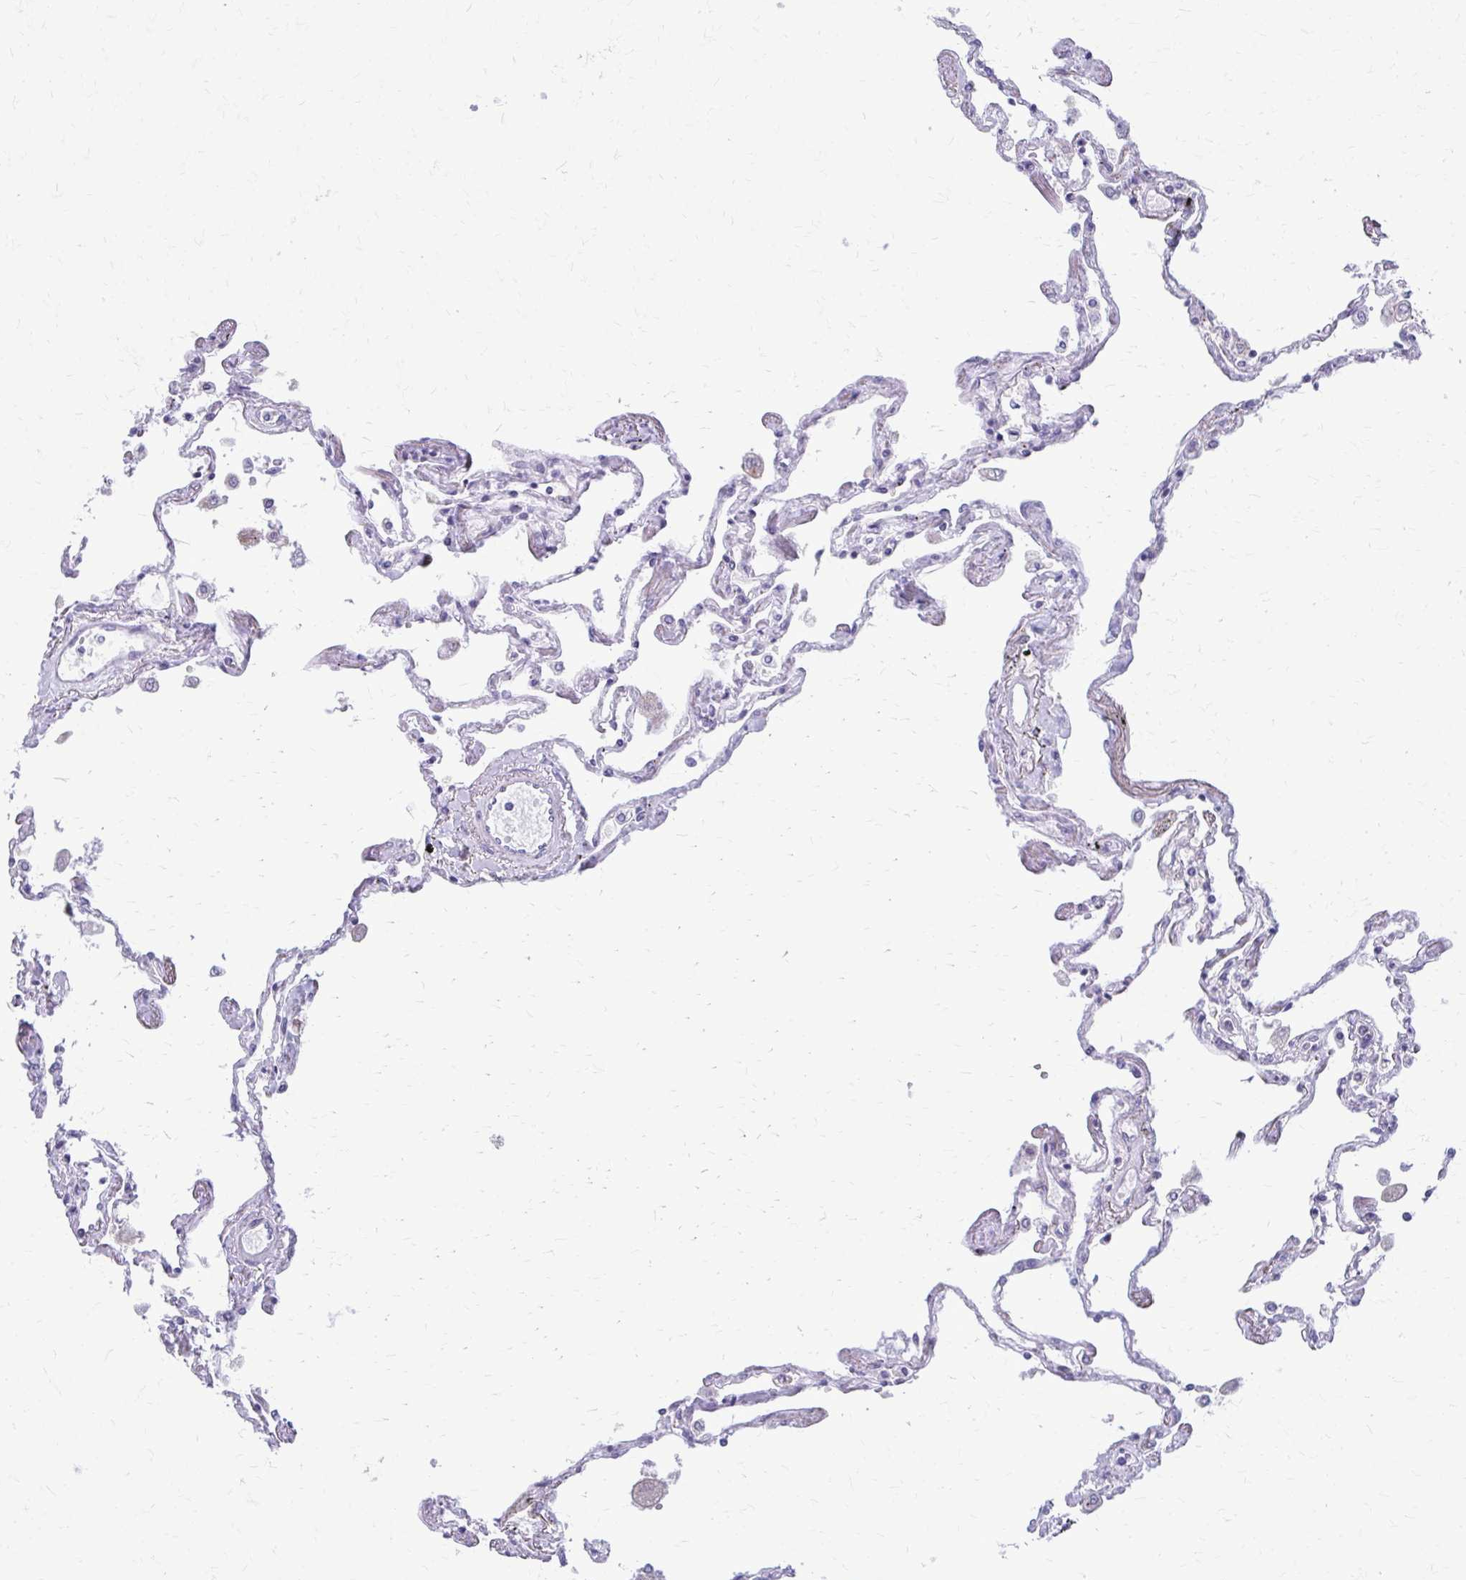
{"staining": {"intensity": "weak", "quantity": "<25%", "location": "nuclear"}, "tissue": "lung", "cell_type": "Alveolar cells", "image_type": "normal", "snomed": [{"axis": "morphology", "description": "Normal tissue, NOS"}, {"axis": "morphology", "description": "Adenocarcinoma, NOS"}, {"axis": "topography", "description": "Cartilage tissue"}, {"axis": "topography", "description": "Lung"}], "caption": "There is no significant expression in alveolar cells of lung. (DAB (3,3'-diaminobenzidine) immunohistochemistry (IHC), high magnification).", "gene": "PROSER1", "patient": {"sex": "female", "age": 67}}